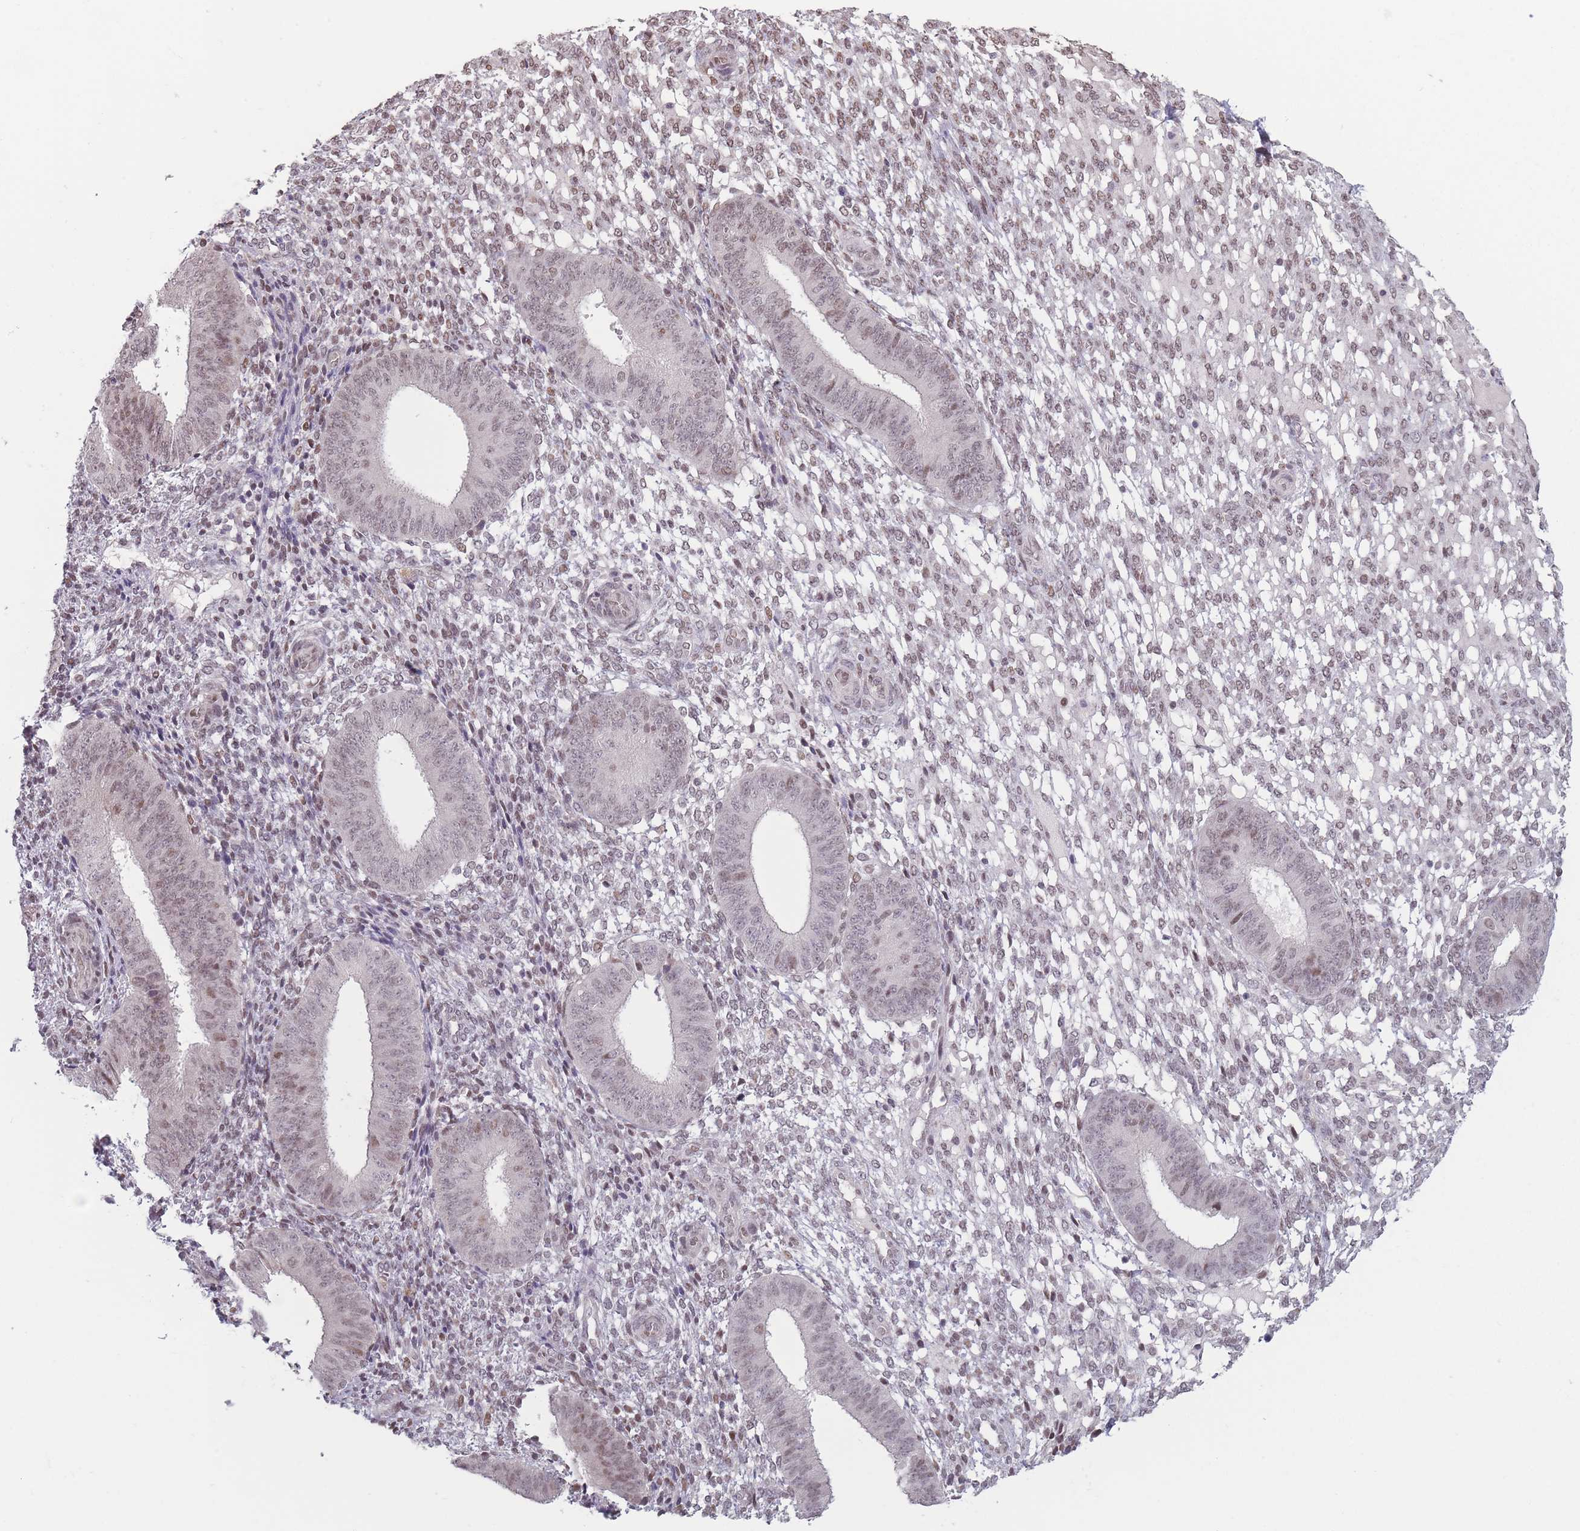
{"staining": {"intensity": "weak", "quantity": "25%-75%", "location": "nuclear"}, "tissue": "endometrium", "cell_type": "Cells in endometrial stroma", "image_type": "normal", "snomed": [{"axis": "morphology", "description": "Normal tissue, NOS"}, {"axis": "topography", "description": "Endometrium"}], "caption": "The histopathology image demonstrates immunohistochemical staining of benign endometrium. There is weak nuclear staining is identified in approximately 25%-75% of cells in endometrial stroma.", "gene": "SH3BGRL2", "patient": {"sex": "female", "age": 49}}